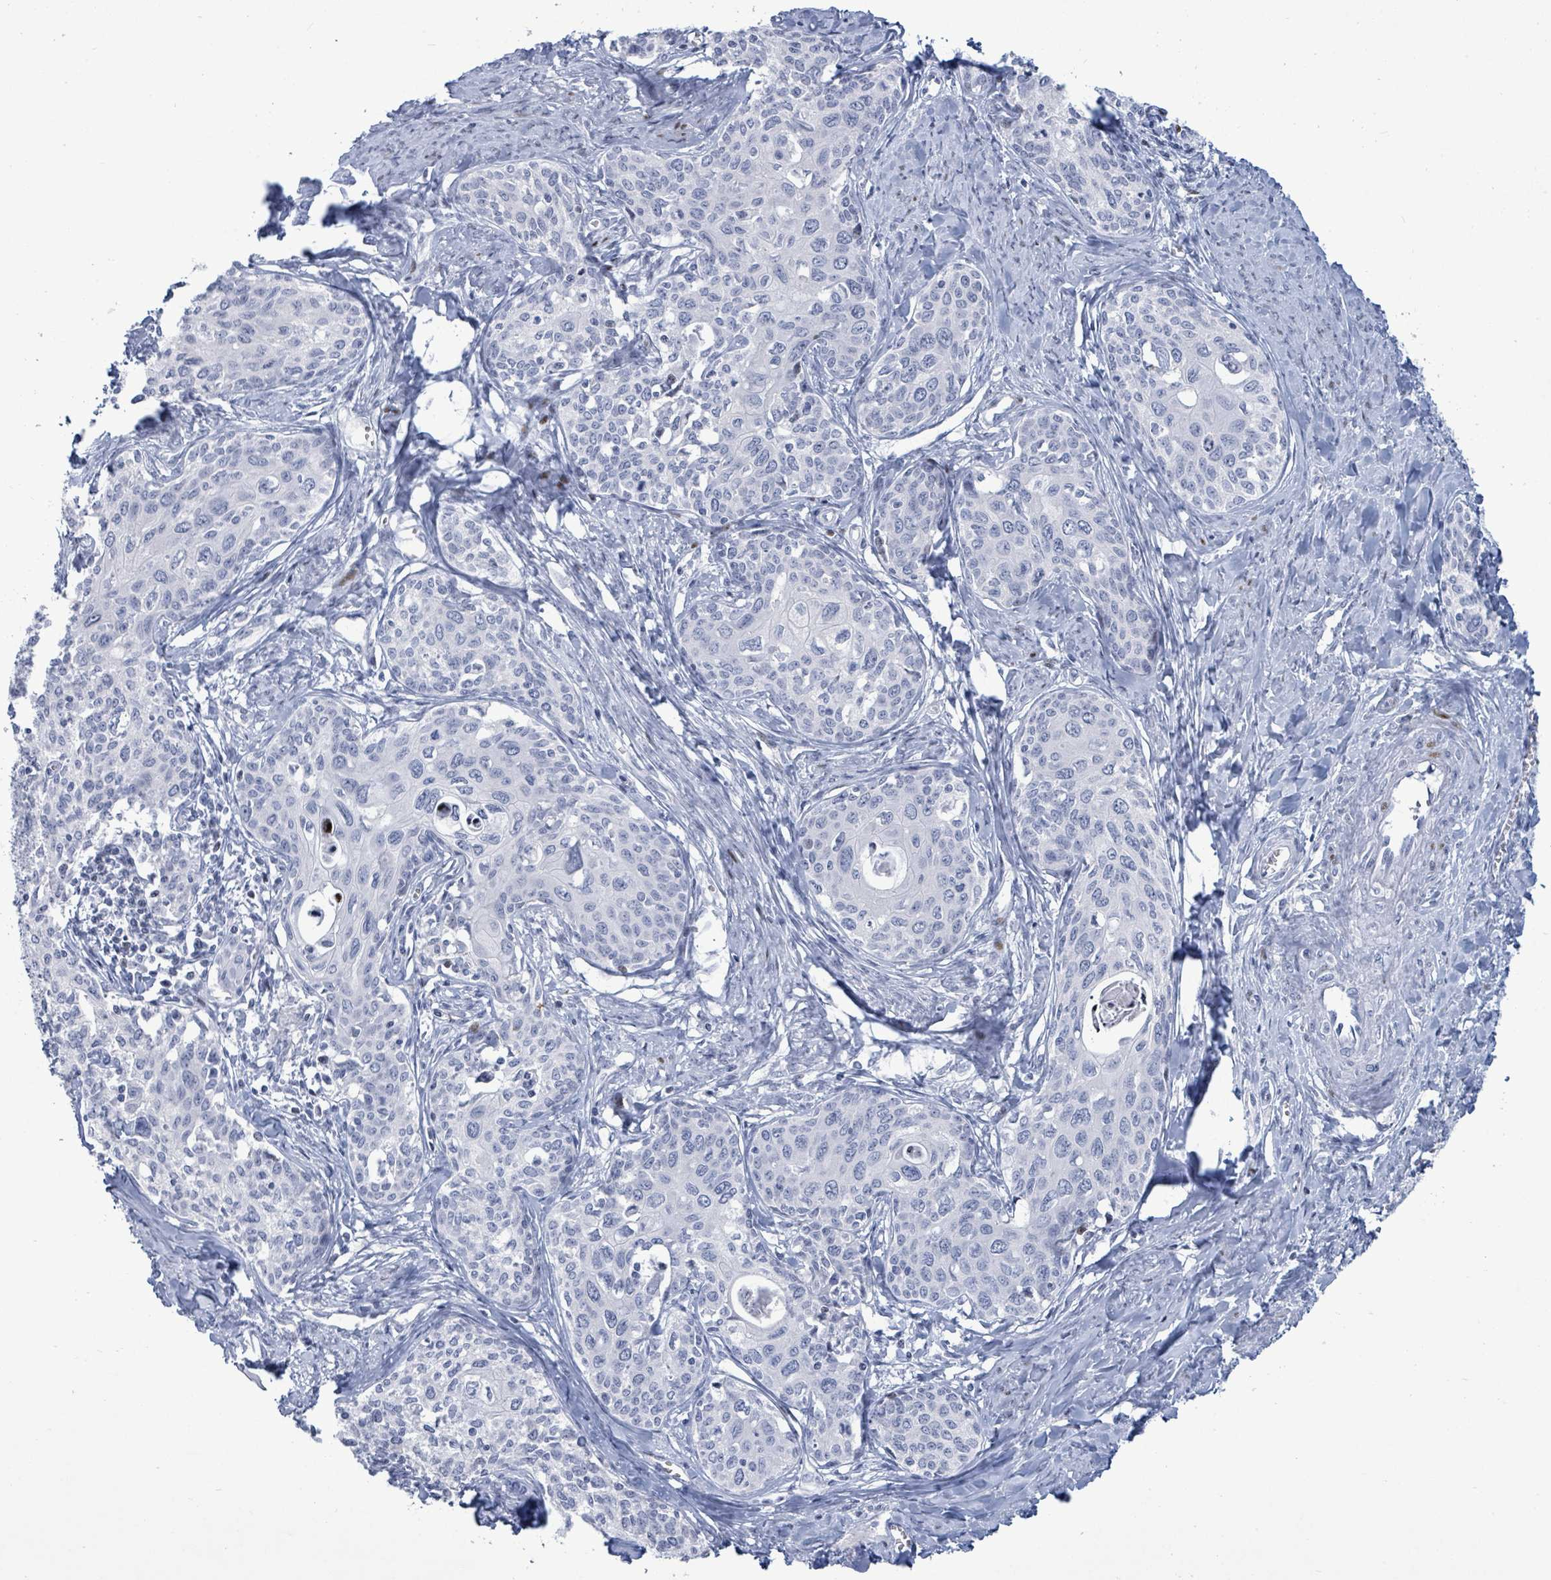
{"staining": {"intensity": "negative", "quantity": "none", "location": "none"}, "tissue": "cervical cancer", "cell_type": "Tumor cells", "image_type": "cancer", "snomed": [{"axis": "morphology", "description": "Squamous cell carcinoma, NOS"}, {"axis": "morphology", "description": "Adenocarcinoma, NOS"}, {"axis": "topography", "description": "Cervix"}], "caption": "There is no significant expression in tumor cells of cervical squamous cell carcinoma.", "gene": "MALL", "patient": {"sex": "female", "age": 52}}